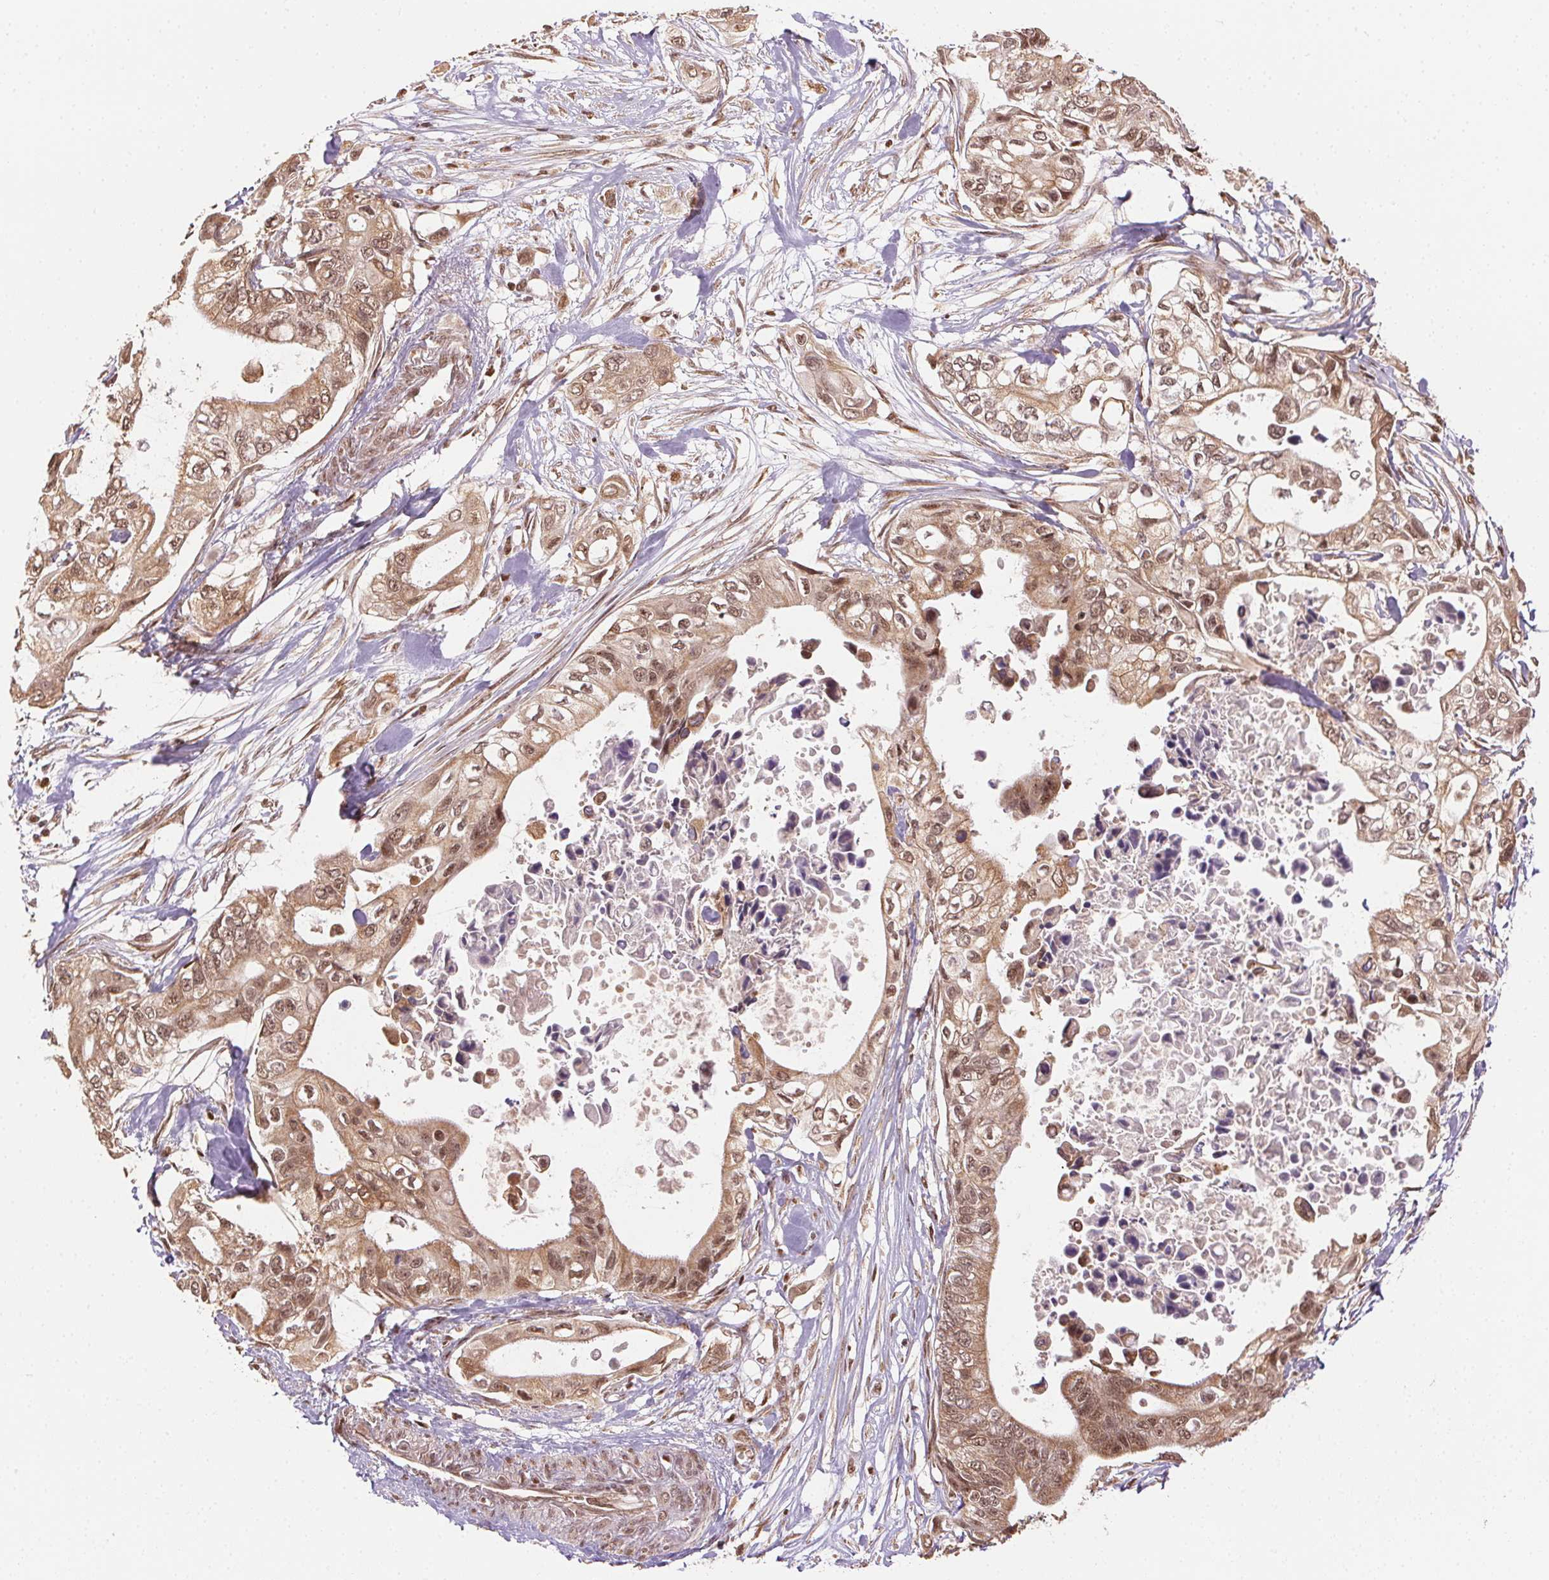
{"staining": {"intensity": "moderate", "quantity": ">75%", "location": "cytoplasmic/membranous,nuclear"}, "tissue": "pancreatic cancer", "cell_type": "Tumor cells", "image_type": "cancer", "snomed": [{"axis": "morphology", "description": "Adenocarcinoma, NOS"}, {"axis": "topography", "description": "Pancreas"}], "caption": "This micrograph demonstrates IHC staining of human pancreatic cancer, with medium moderate cytoplasmic/membranous and nuclear expression in about >75% of tumor cells.", "gene": "TREML4", "patient": {"sex": "female", "age": 63}}